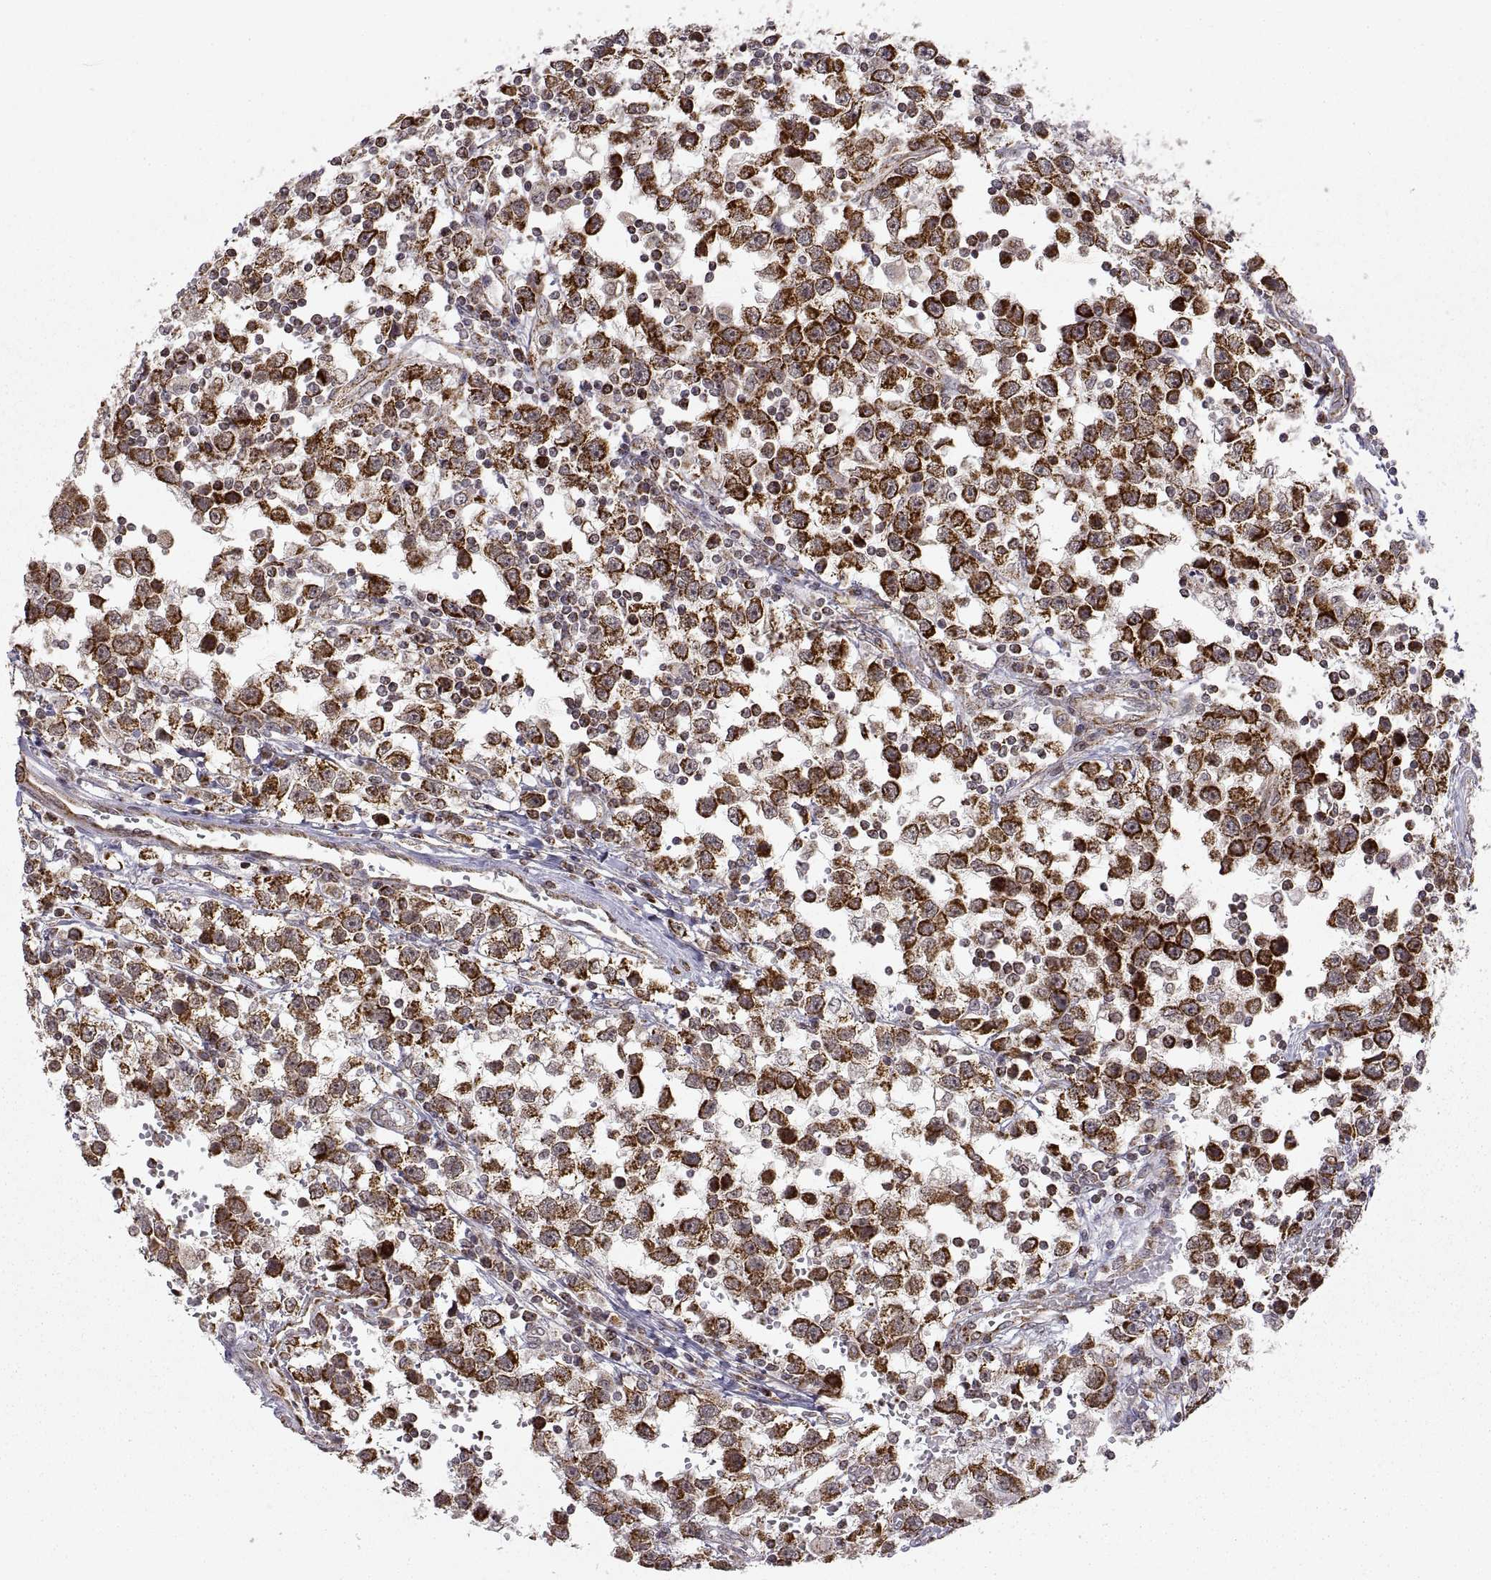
{"staining": {"intensity": "strong", "quantity": ">75%", "location": "cytoplasmic/membranous"}, "tissue": "testis cancer", "cell_type": "Tumor cells", "image_type": "cancer", "snomed": [{"axis": "morphology", "description": "Seminoma, NOS"}, {"axis": "topography", "description": "Testis"}], "caption": "A brown stain labels strong cytoplasmic/membranous staining of a protein in testis cancer (seminoma) tumor cells.", "gene": "MANBAL", "patient": {"sex": "male", "age": 34}}